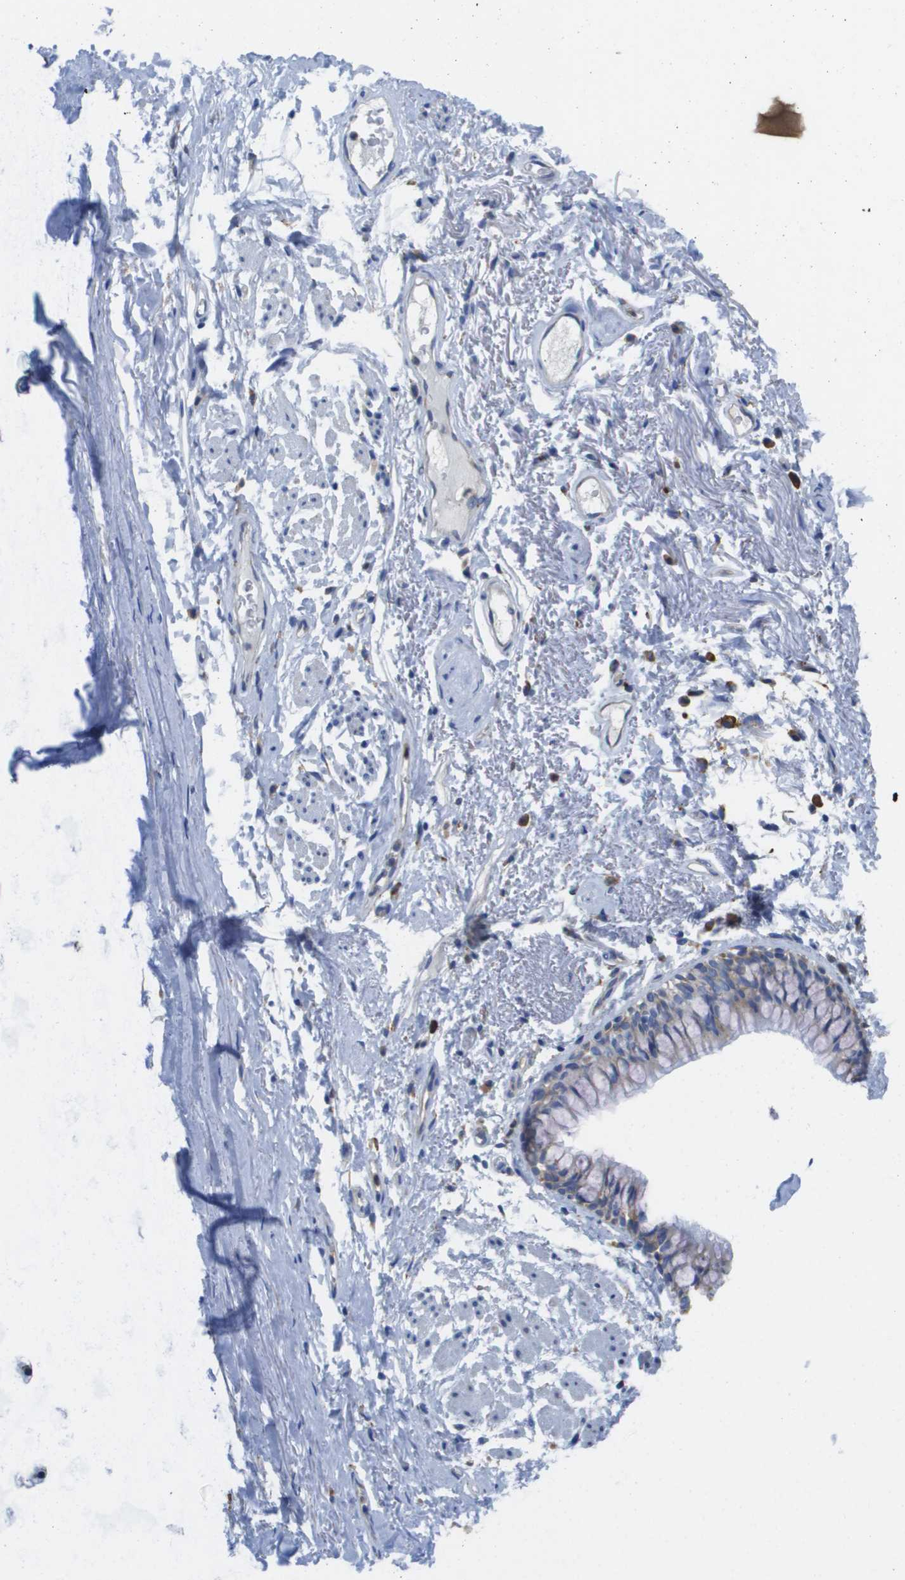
{"staining": {"intensity": "negative", "quantity": "none", "location": "none"}, "tissue": "adipose tissue", "cell_type": "Adipocytes", "image_type": "normal", "snomed": [{"axis": "morphology", "description": "Normal tissue, NOS"}, {"axis": "topography", "description": "Cartilage tissue"}, {"axis": "topography", "description": "Bronchus"}], "caption": "This is a micrograph of immunohistochemistry (IHC) staining of normal adipose tissue, which shows no staining in adipocytes. (Brightfield microscopy of DAB (3,3'-diaminobenzidine) immunohistochemistry at high magnification).", "gene": "SDR42E1", "patient": {"sex": "female", "age": 73}}